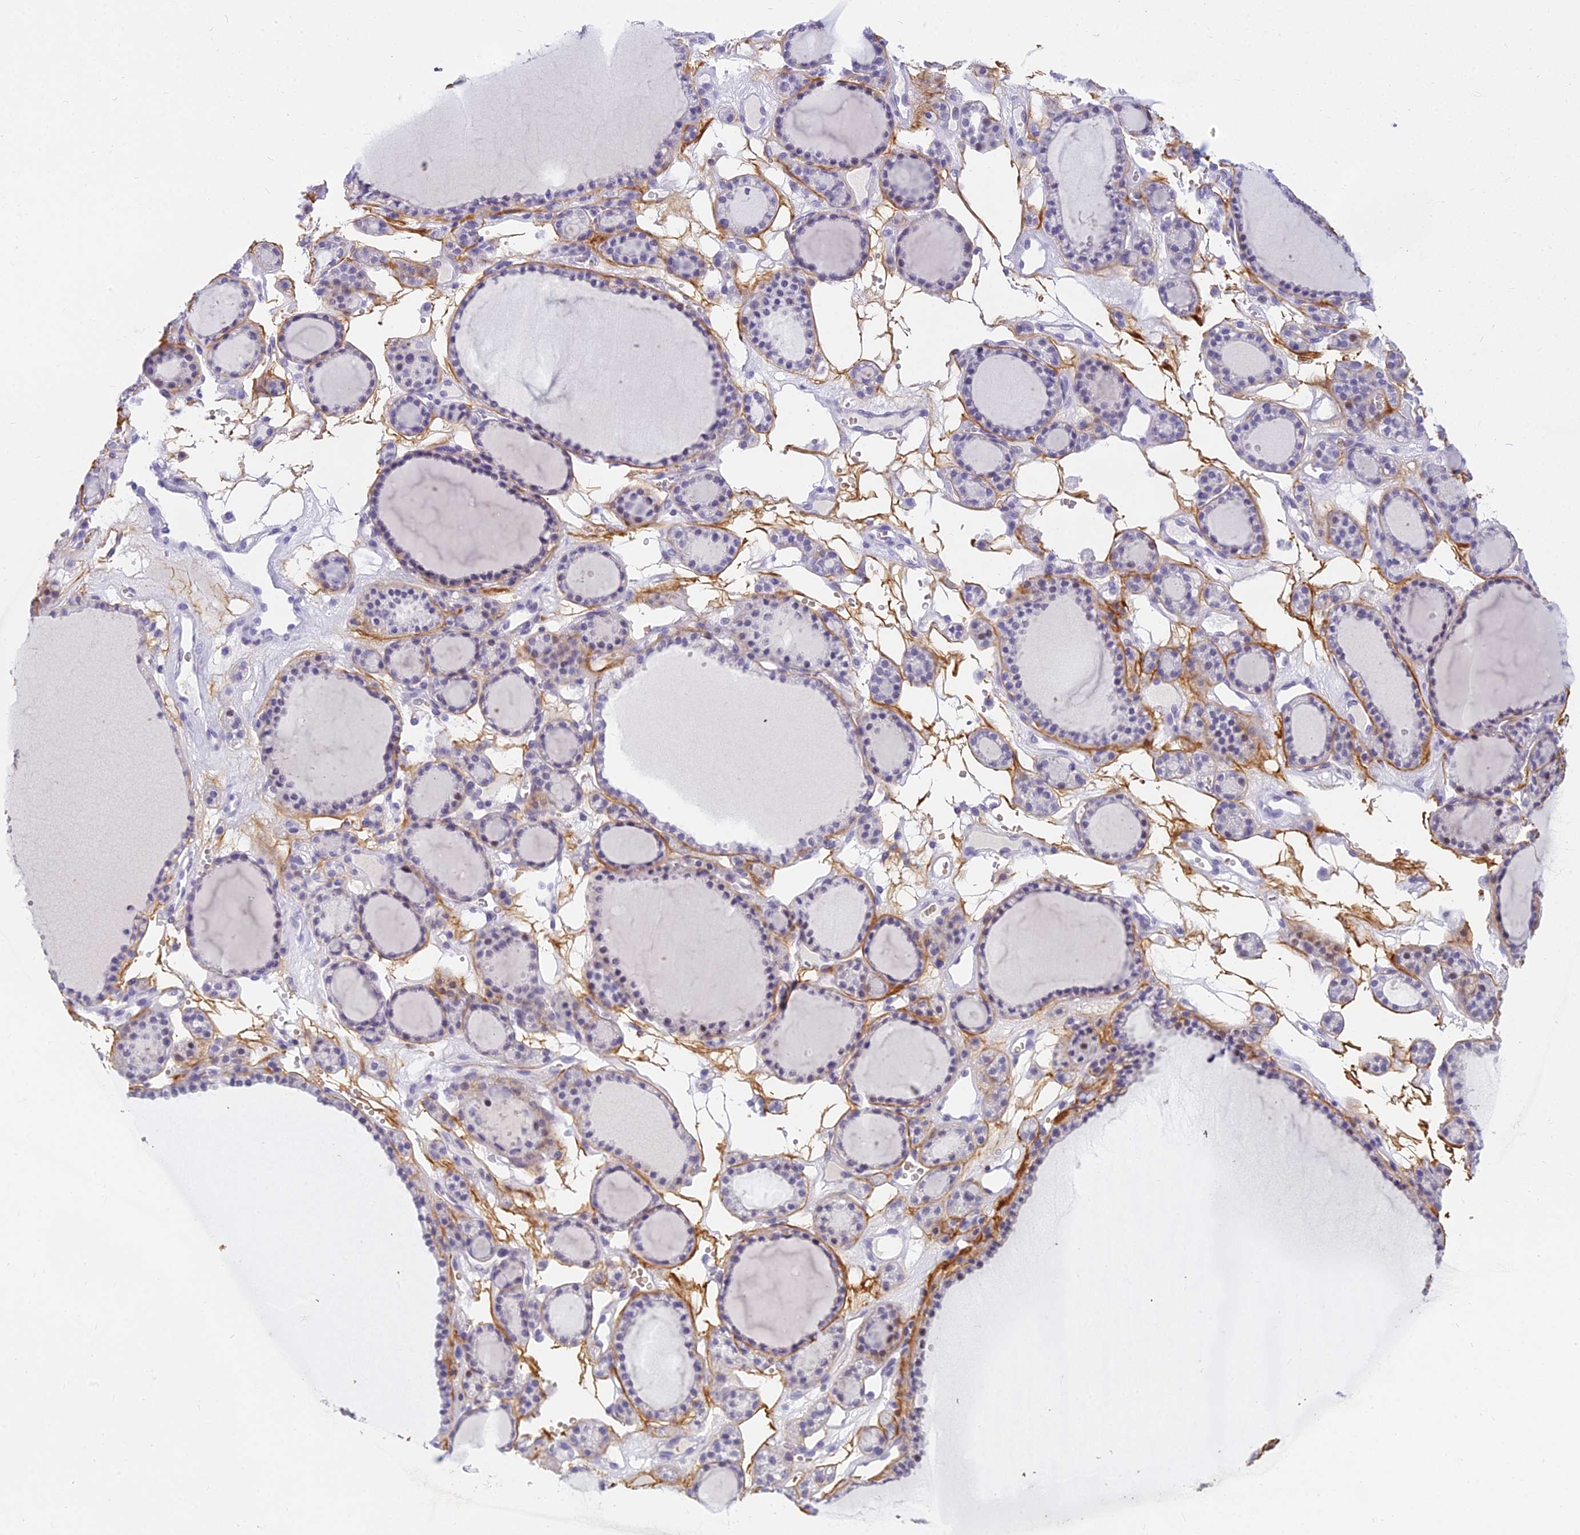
{"staining": {"intensity": "negative", "quantity": "none", "location": "none"}, "tissue": "thyroid gland", "cell_type": "Glandular cells", "image_type": "normal", "snomed": [{"axis": "morphology", "description": "Normal tissue, NOS"}, {"axis": "topography", "description": "Thyroid gland"}], "caption": "High power microscopy image of an immunohistochemistry (IHC) histopathology image of benign thyroid gland, revealing no significant positivity in glandular cells. Nuclei are stained in blue.", "gene": "OSTN", "patient": {"sex": "female", "age": 28}}